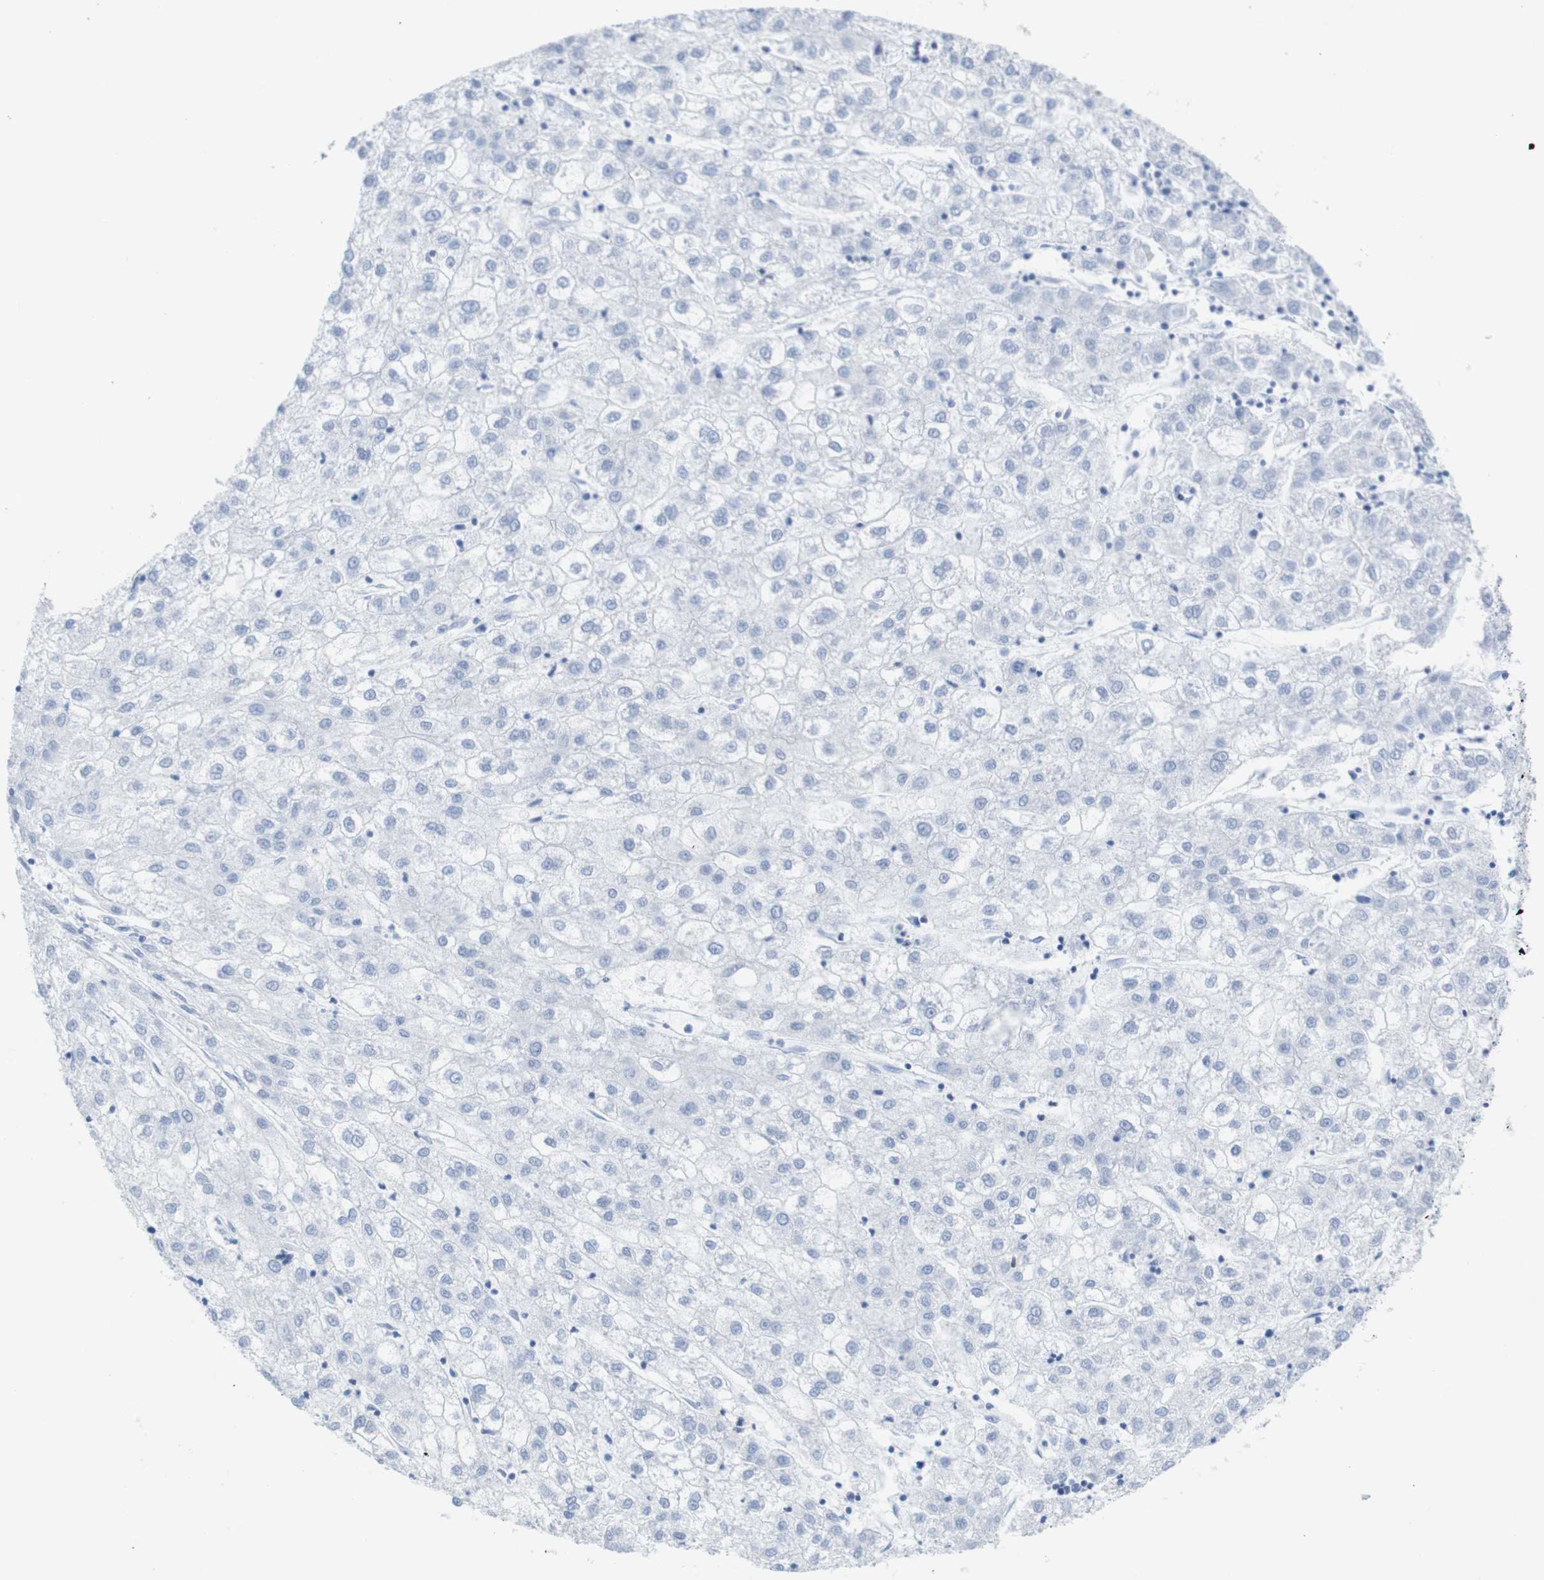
{"staining": {"intensity": "negative", "quantity": "none", "location": "none"}, "tissue": "liver cancer", "cell_type": "Tumor cells", "image_type": "cancer", "snomed": [{"axis": "morphology", "description": "Carcinoma, Hepatocellular, NOS"}, {"axis": "topography", "description": "Liver"}], "caption": "IHC of liver cancer exhibits no positivity in tumor cells. (Brightfield microscopy of DAB (3,3'-diaminobenzidine) immunohistochemistry (IHC) at high magnification).", "gene": "LAG3", "patient": {"sex": "male", "age": 72}}